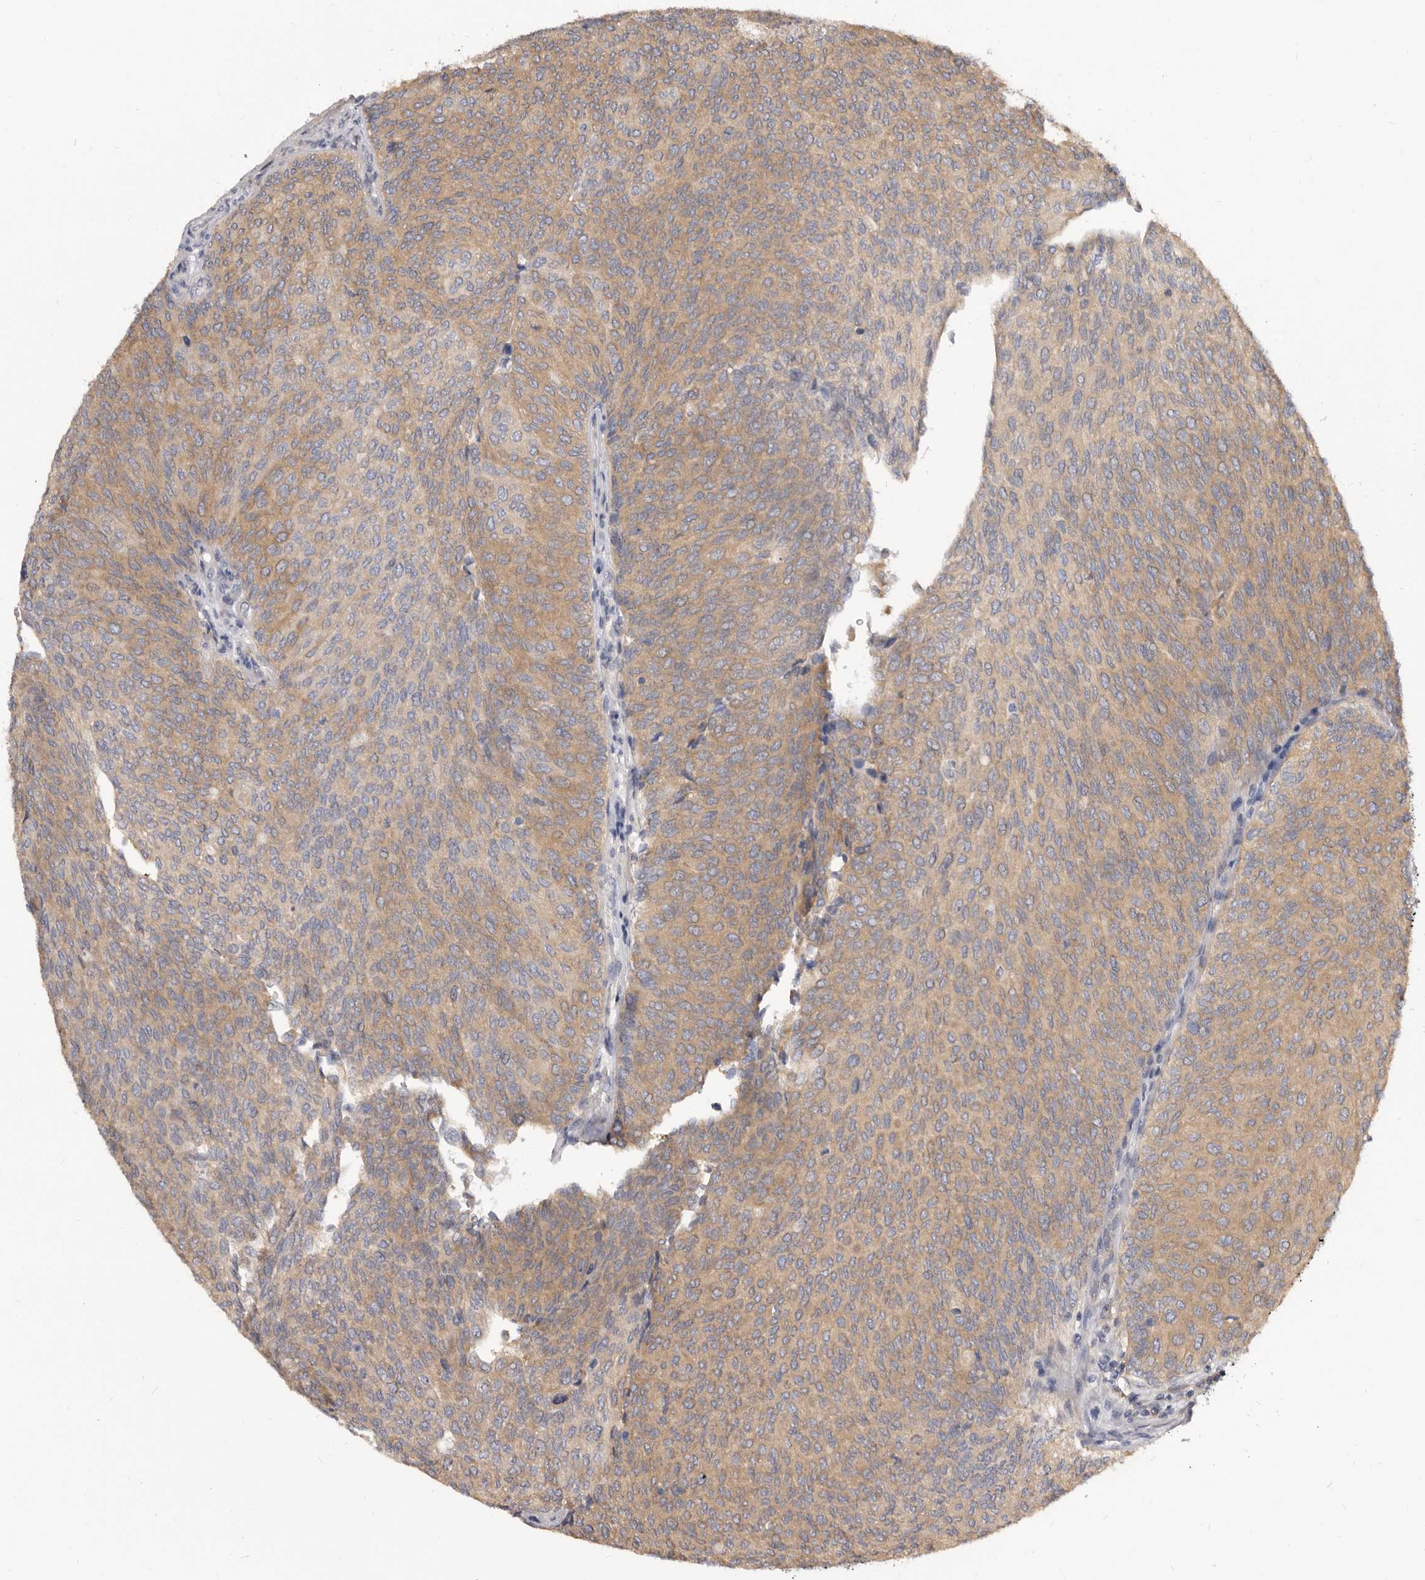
{"staining": {"intensity": "weak", "quantity": ">75%", "location": "cytoplasmic/membranous"}, "tissue": "urothelial cancer", "cell_type": "Tumor cells", "image_type": "cancer", "snomed": [{"axis": "morphology", "description": "Urothelial carcinoma, Low grade"}, {"axis": "topography", "description": "Urinary bladder"}], "caption": "Protein staining displays weak cytoplasmic/membranous positivity in about >75% of tumor cells in urothelial carcinoma (low-grade).", "gene": "ADAMTS20", "patient": {"sex": "female", "age": 79}}